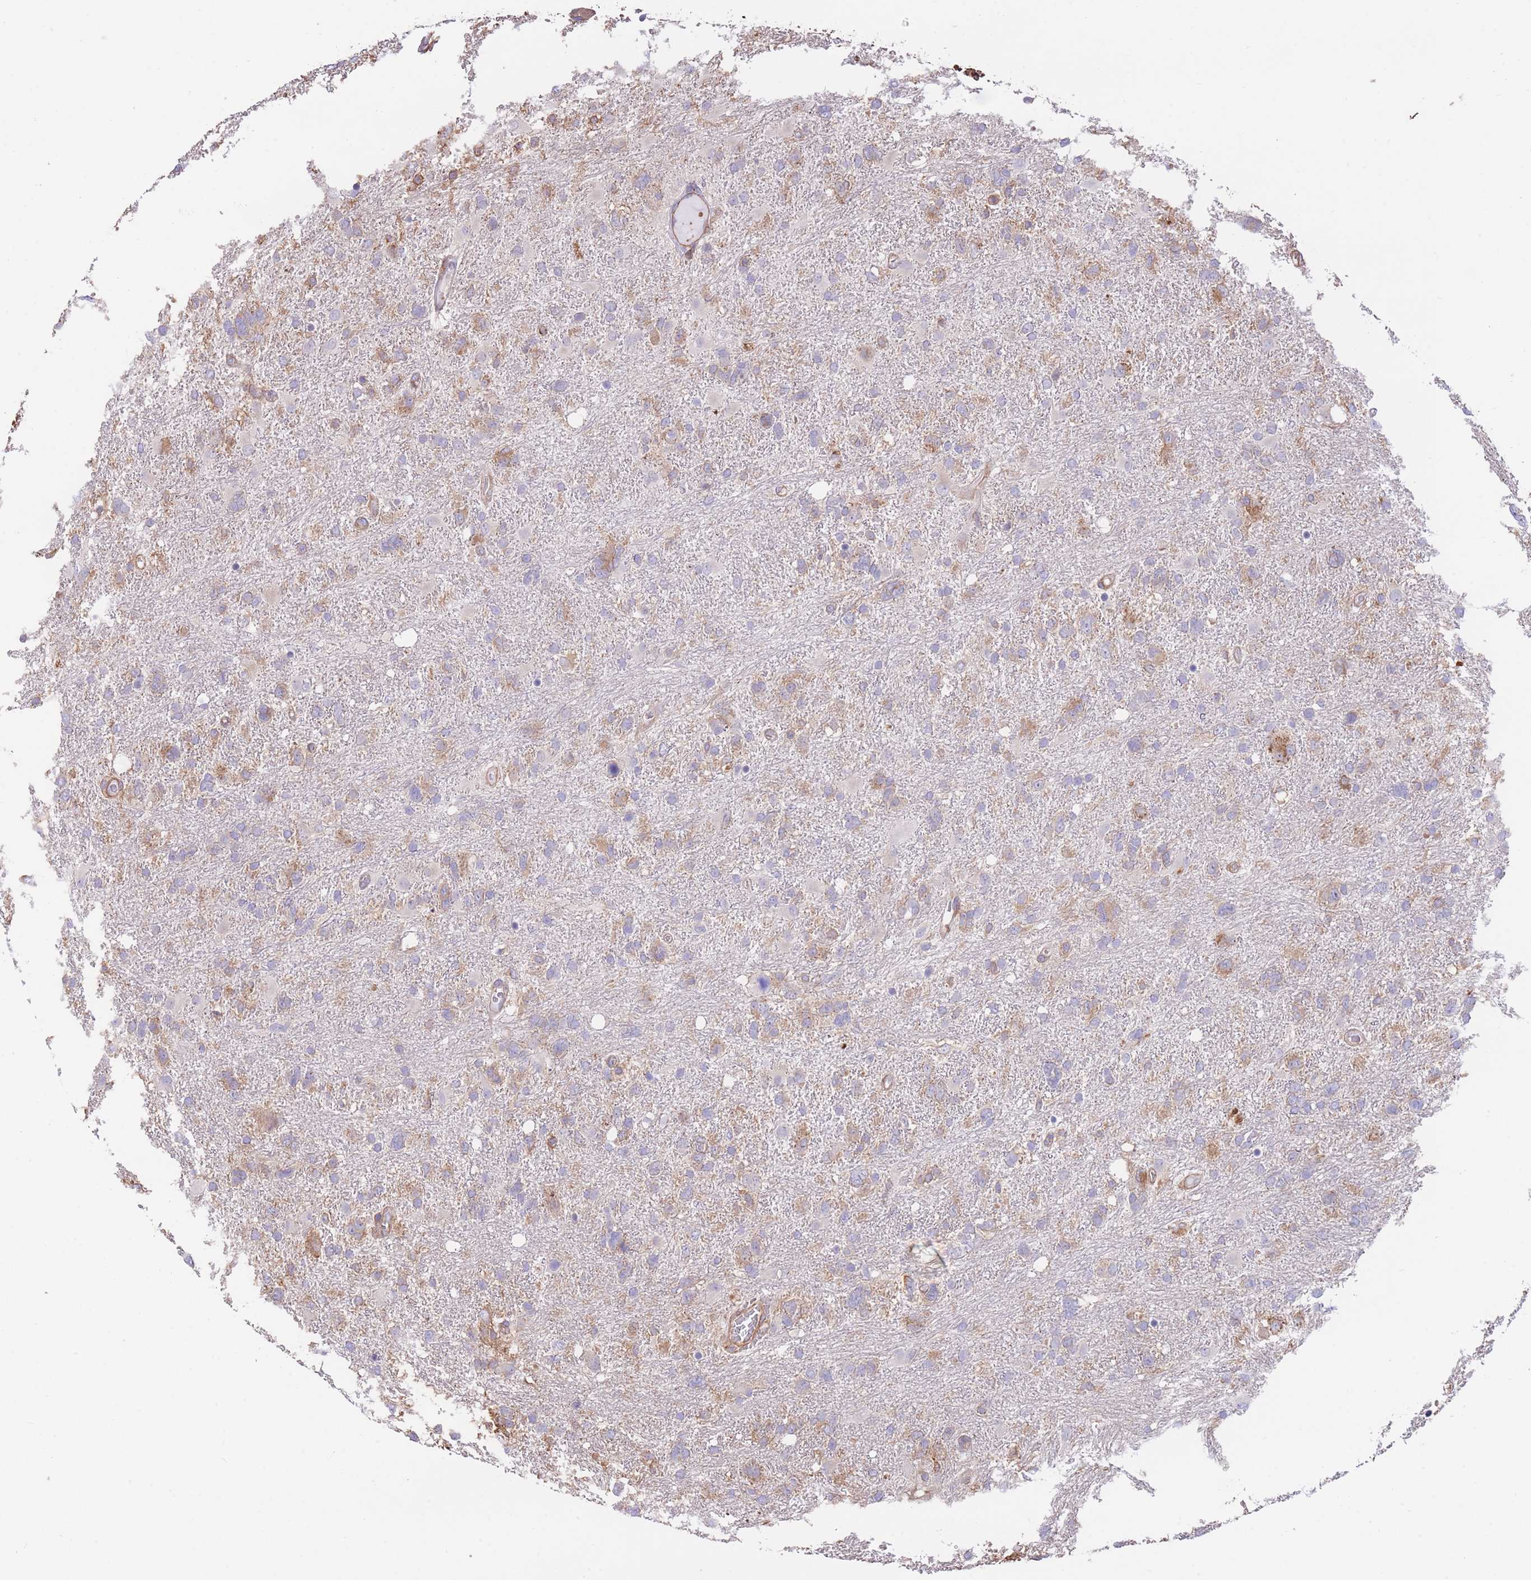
{"staining": {"intensity": "moderate", "quantity": "<25%", "location": "cytoplasmic/membranous"}, "tissue": "glioma", "cell_type": "Tumor cells", "image_type": "cancer", "snomed": [{"axis": "morphology", "description": "Glioma, malignant, High grade"}, {"axis": "topography", "description": "Brain"}], "caption": "Immunohistochemical staining of glioma demonstrates low levels of moderate cytoplasmic/membranous protein expression in approximately <25% of tumor cells.", "gene": "LRRN4CL", "patient": {"sex": "male", "age": 61}}